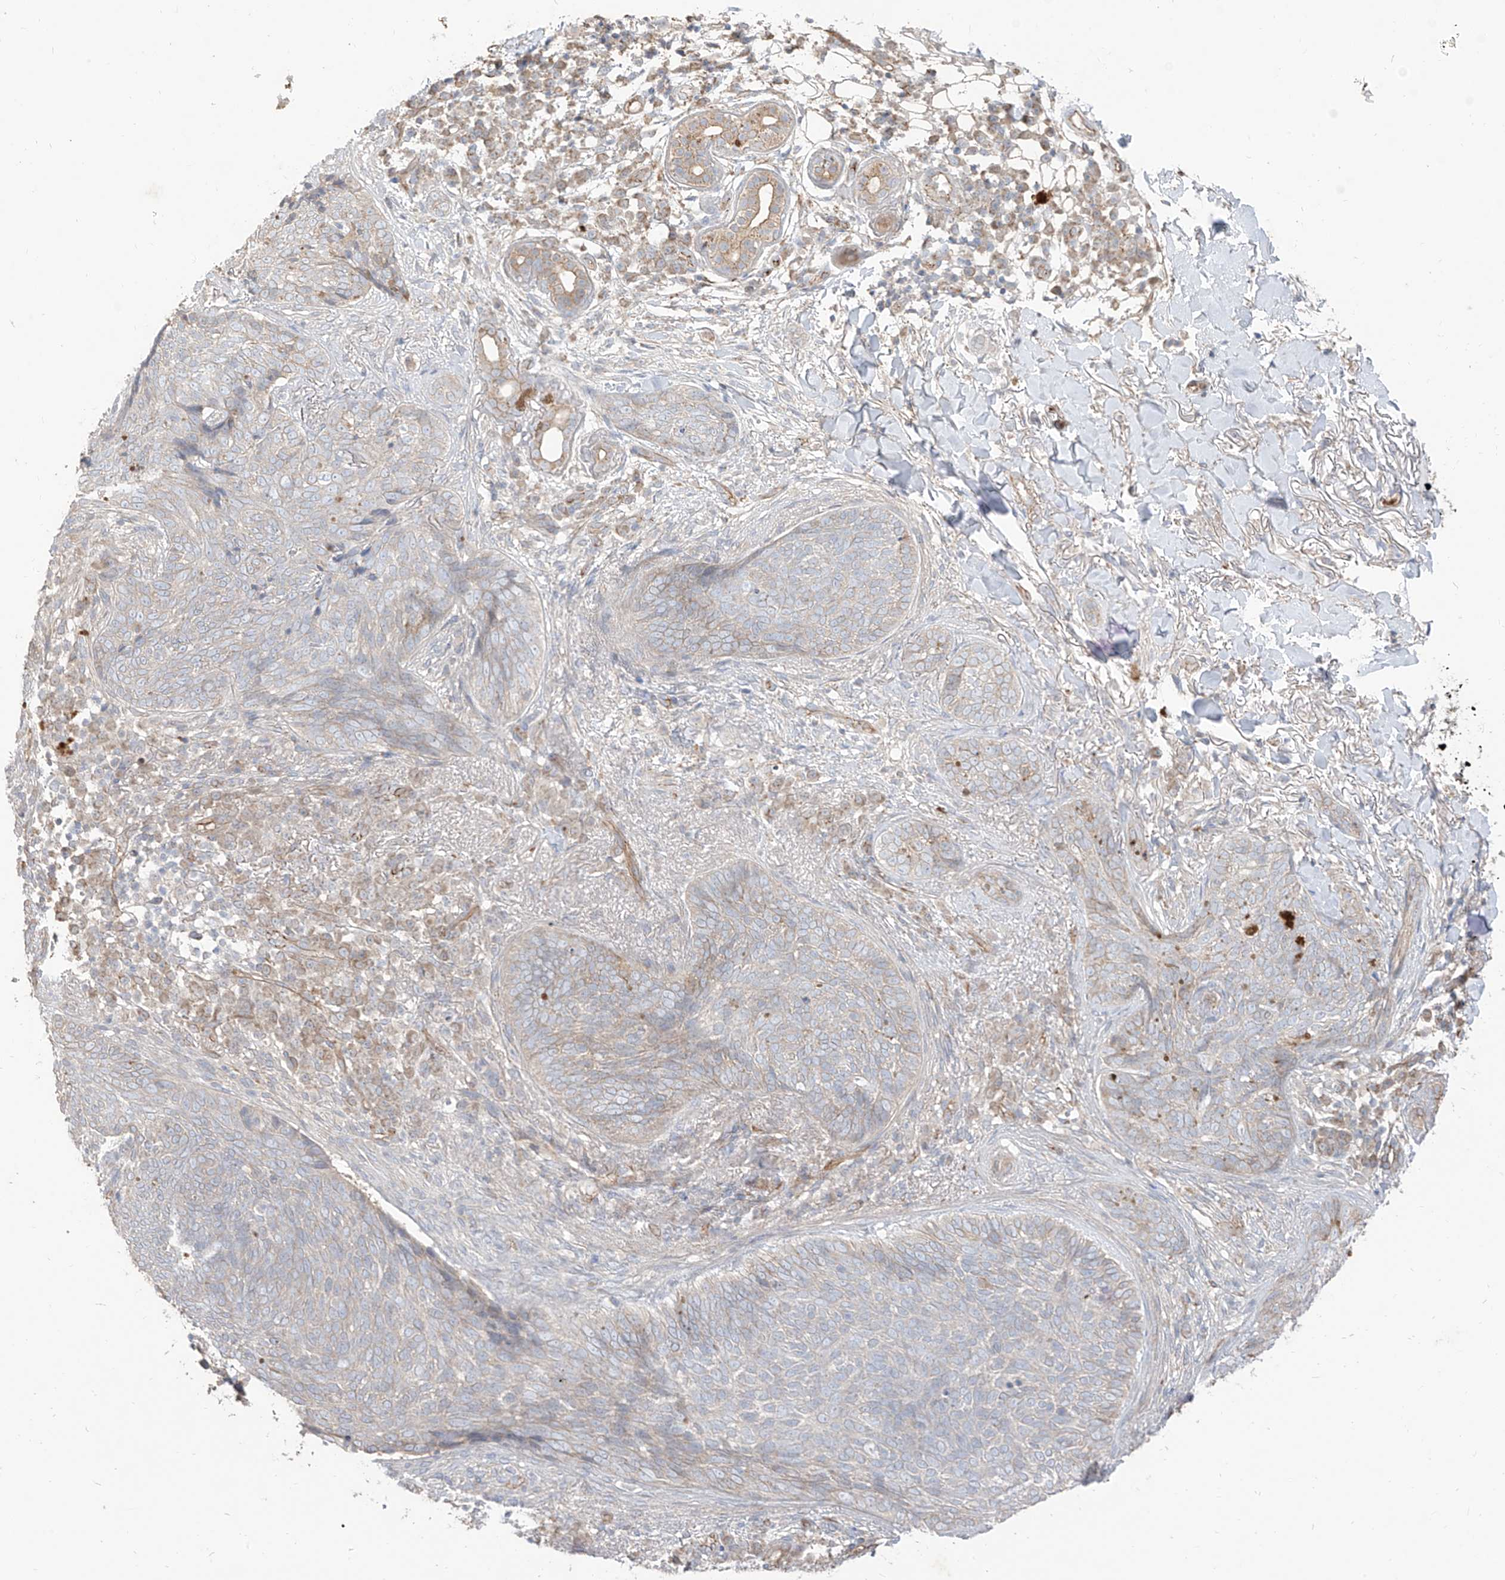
{"staining": {"intensity": "negative", "quantity": "none", "location": "none"}, "tissue": "skin cancer", "cell_type": "Tumor cells", "image_type": "cancer", "snomed": [{"axis": "morphology", "description": "Basal cell carcinoma"}, {"axis": "topography", "description": "Skin"}], "caption": "Image shows no significant protein expression in tumor cells of skin basal cell carcinoma.", "gene": "EPHX4", "patient": {"sex": "male", "age": 85}}